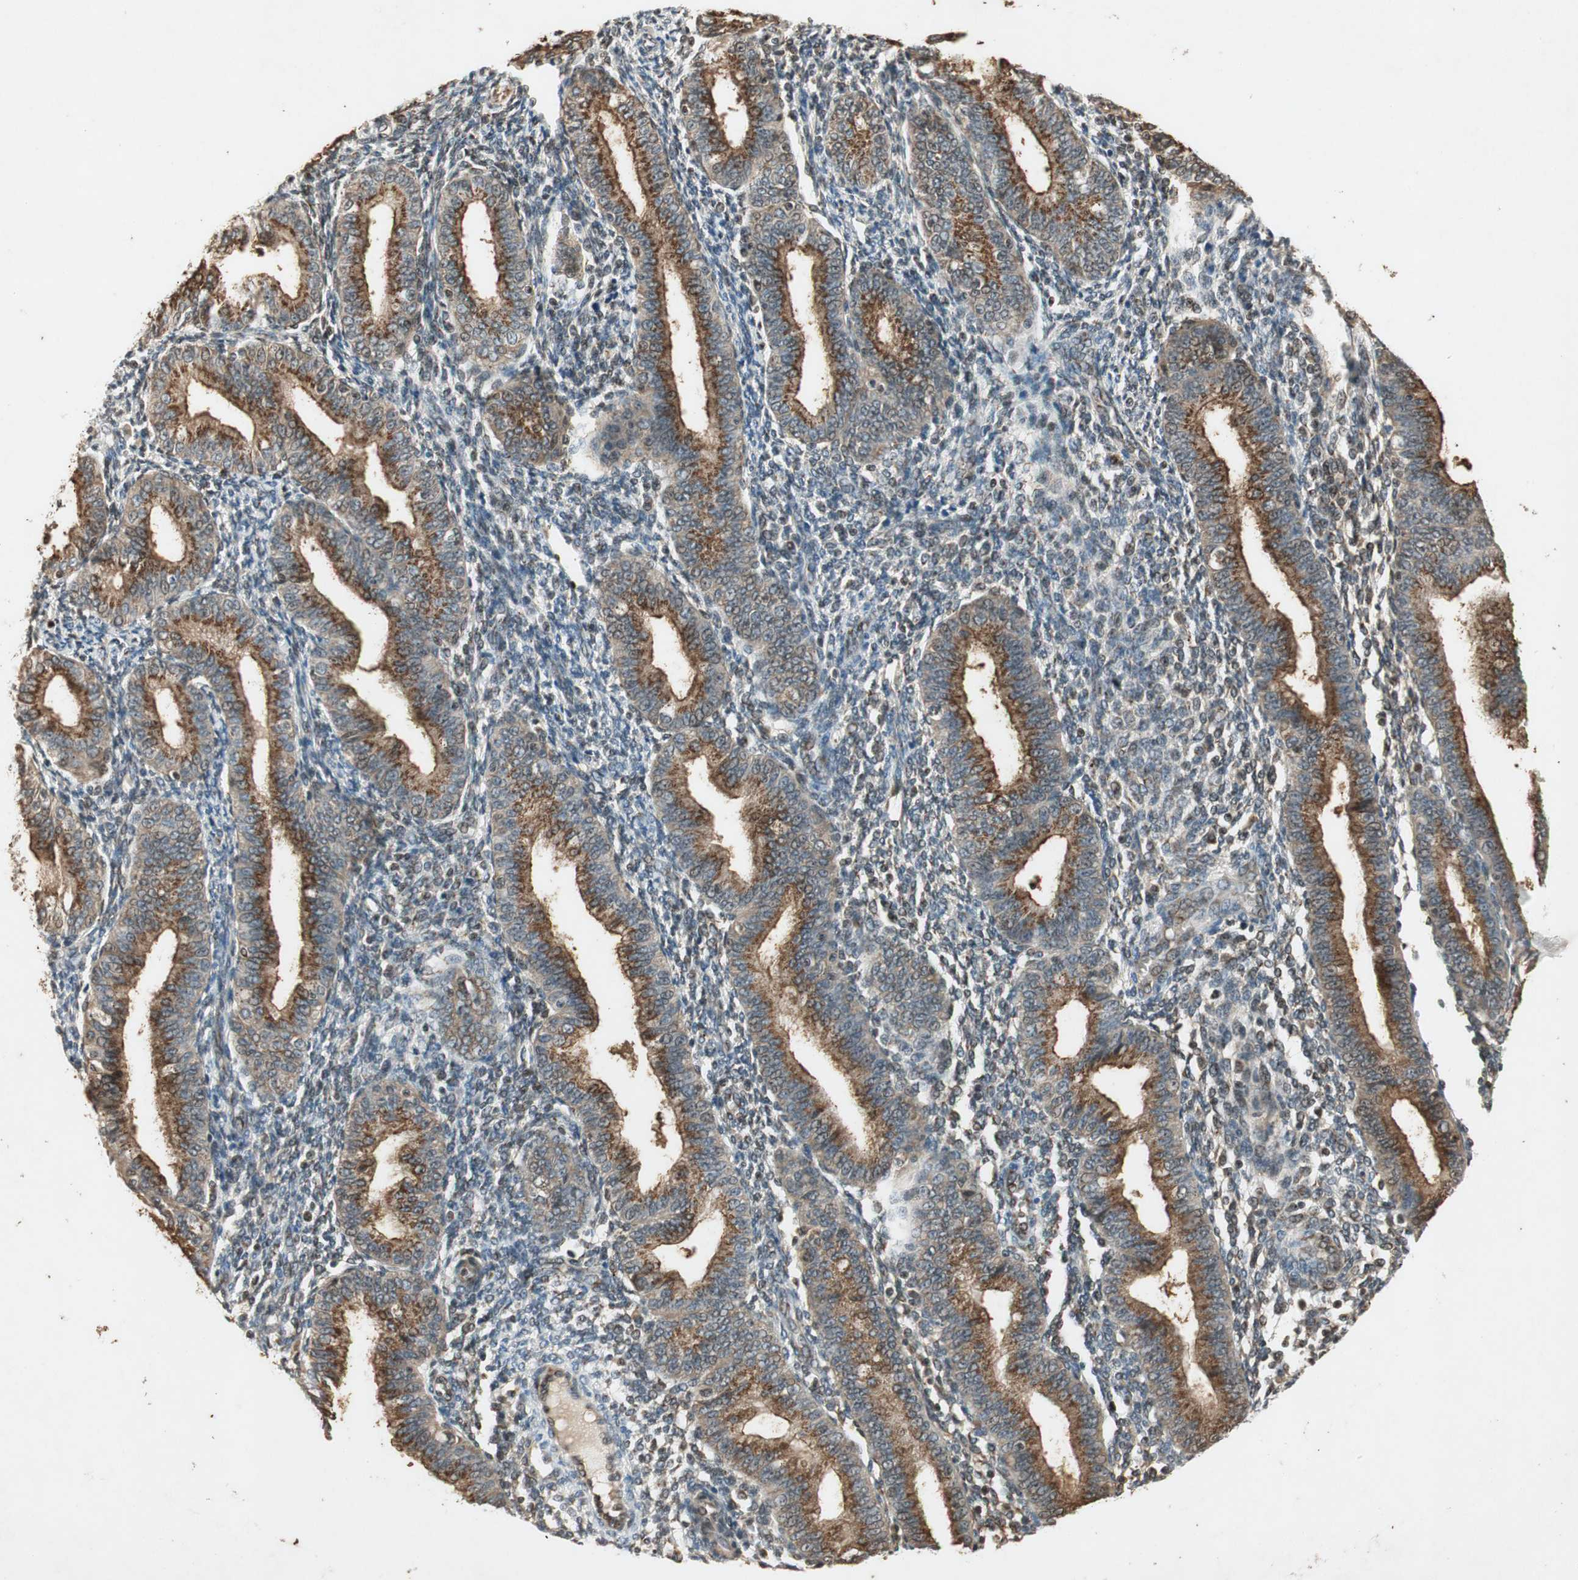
{"staining": {"intensity": "negative", "quantity": "none", "location": "none"}, "tissue": "endometrium", "cell_type": "Cells in endometrial stroma", "image_type": "normal", "snomed": [{"axis": "morphology", "description": "Normal tissue, NOS"}, {"axis": "topography", "description": "Endometrium"}], "caption": "Cells in endometrial stroma are negative for brown protein staining in benign endometrium.", "gene": "NEO1", "patient": {"sex": "female", "age": 61}}